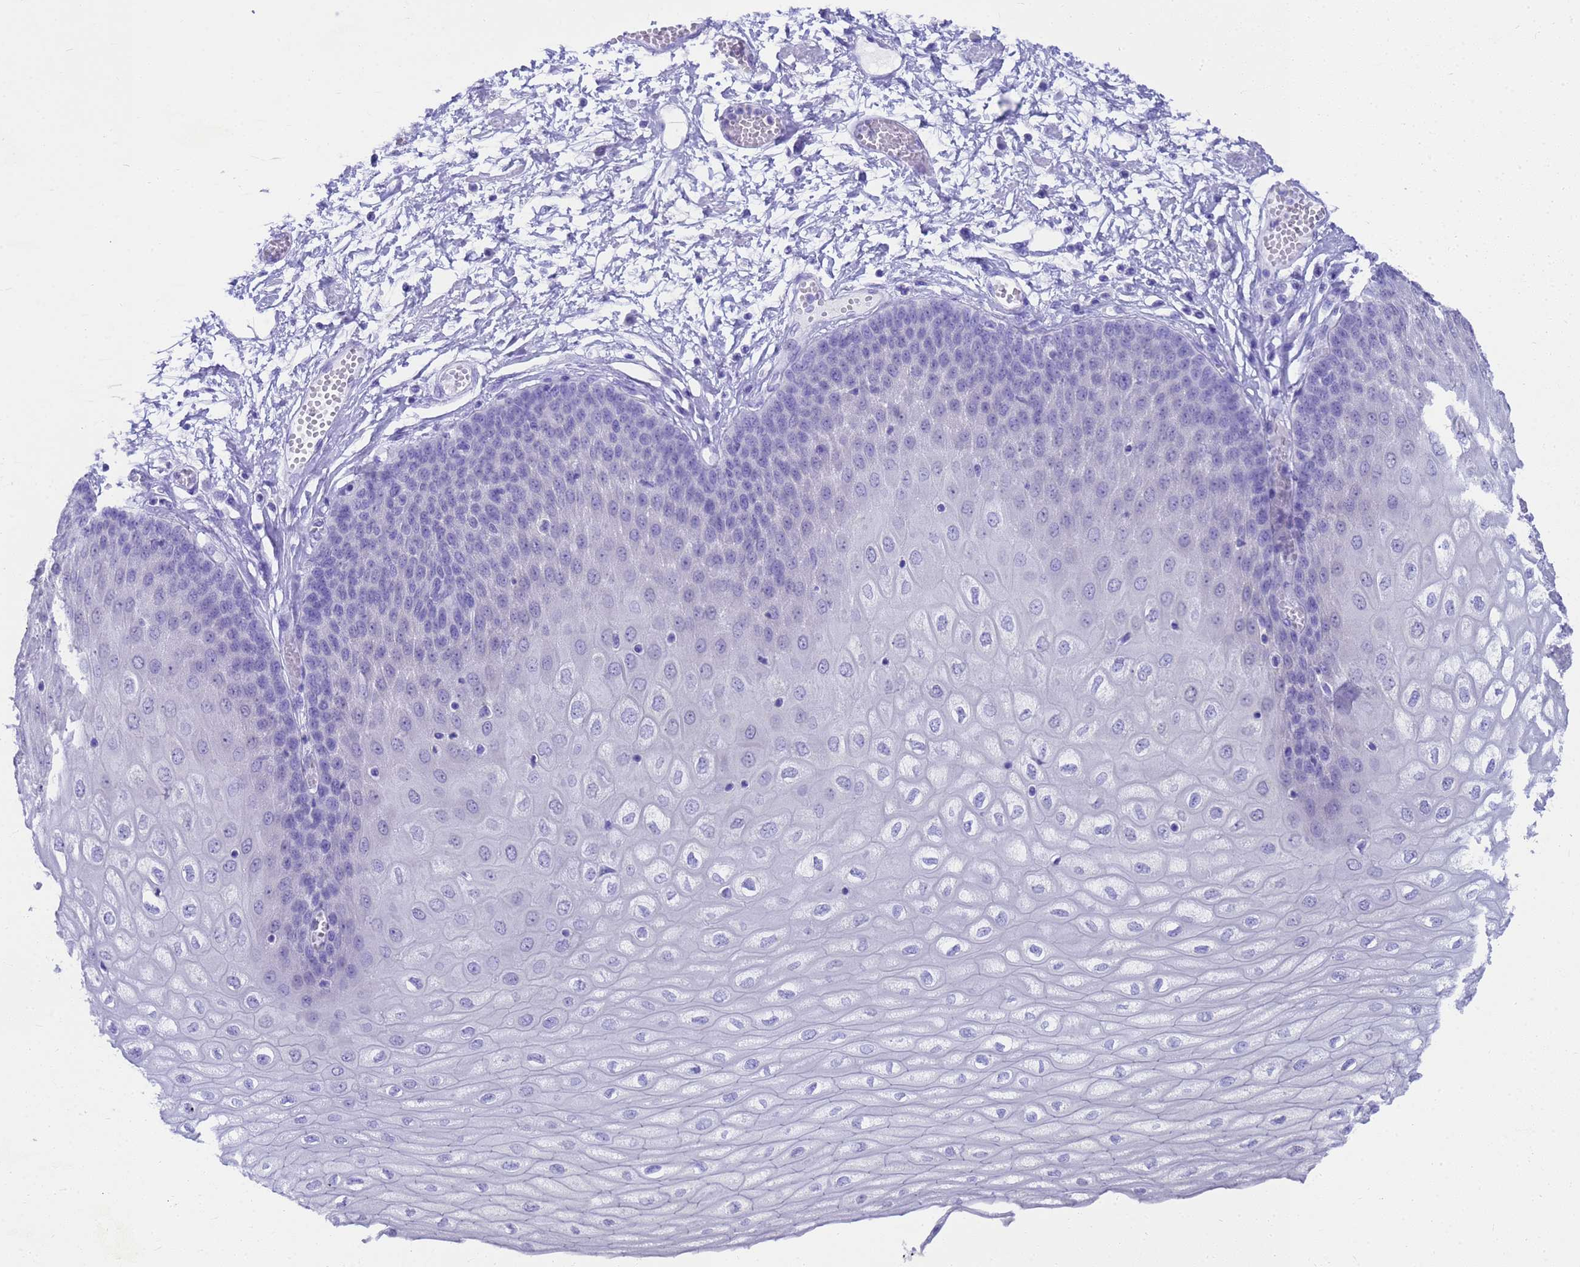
{"staining": {"intensity": "negative", "quantity": "none", "location": "none"}, "tissue": "esophagus", "cell_type": "Squamous epithelial cells", "image_type": "normal", "snomed": [{"axis": "morphology", "description": "Normal tissue, NOS"}, {"axis": "topography", "description": "Esophagus"}], "caption": "DAB (3,3'-diaminobenzidine) immunohistochemical staining of benign esophagus exhibits no significant staining in squamous epithelial cells. Nuclei are stained in blue.", "gene": "MS4A13", "patient": {"sex": "male", "age": 60}}